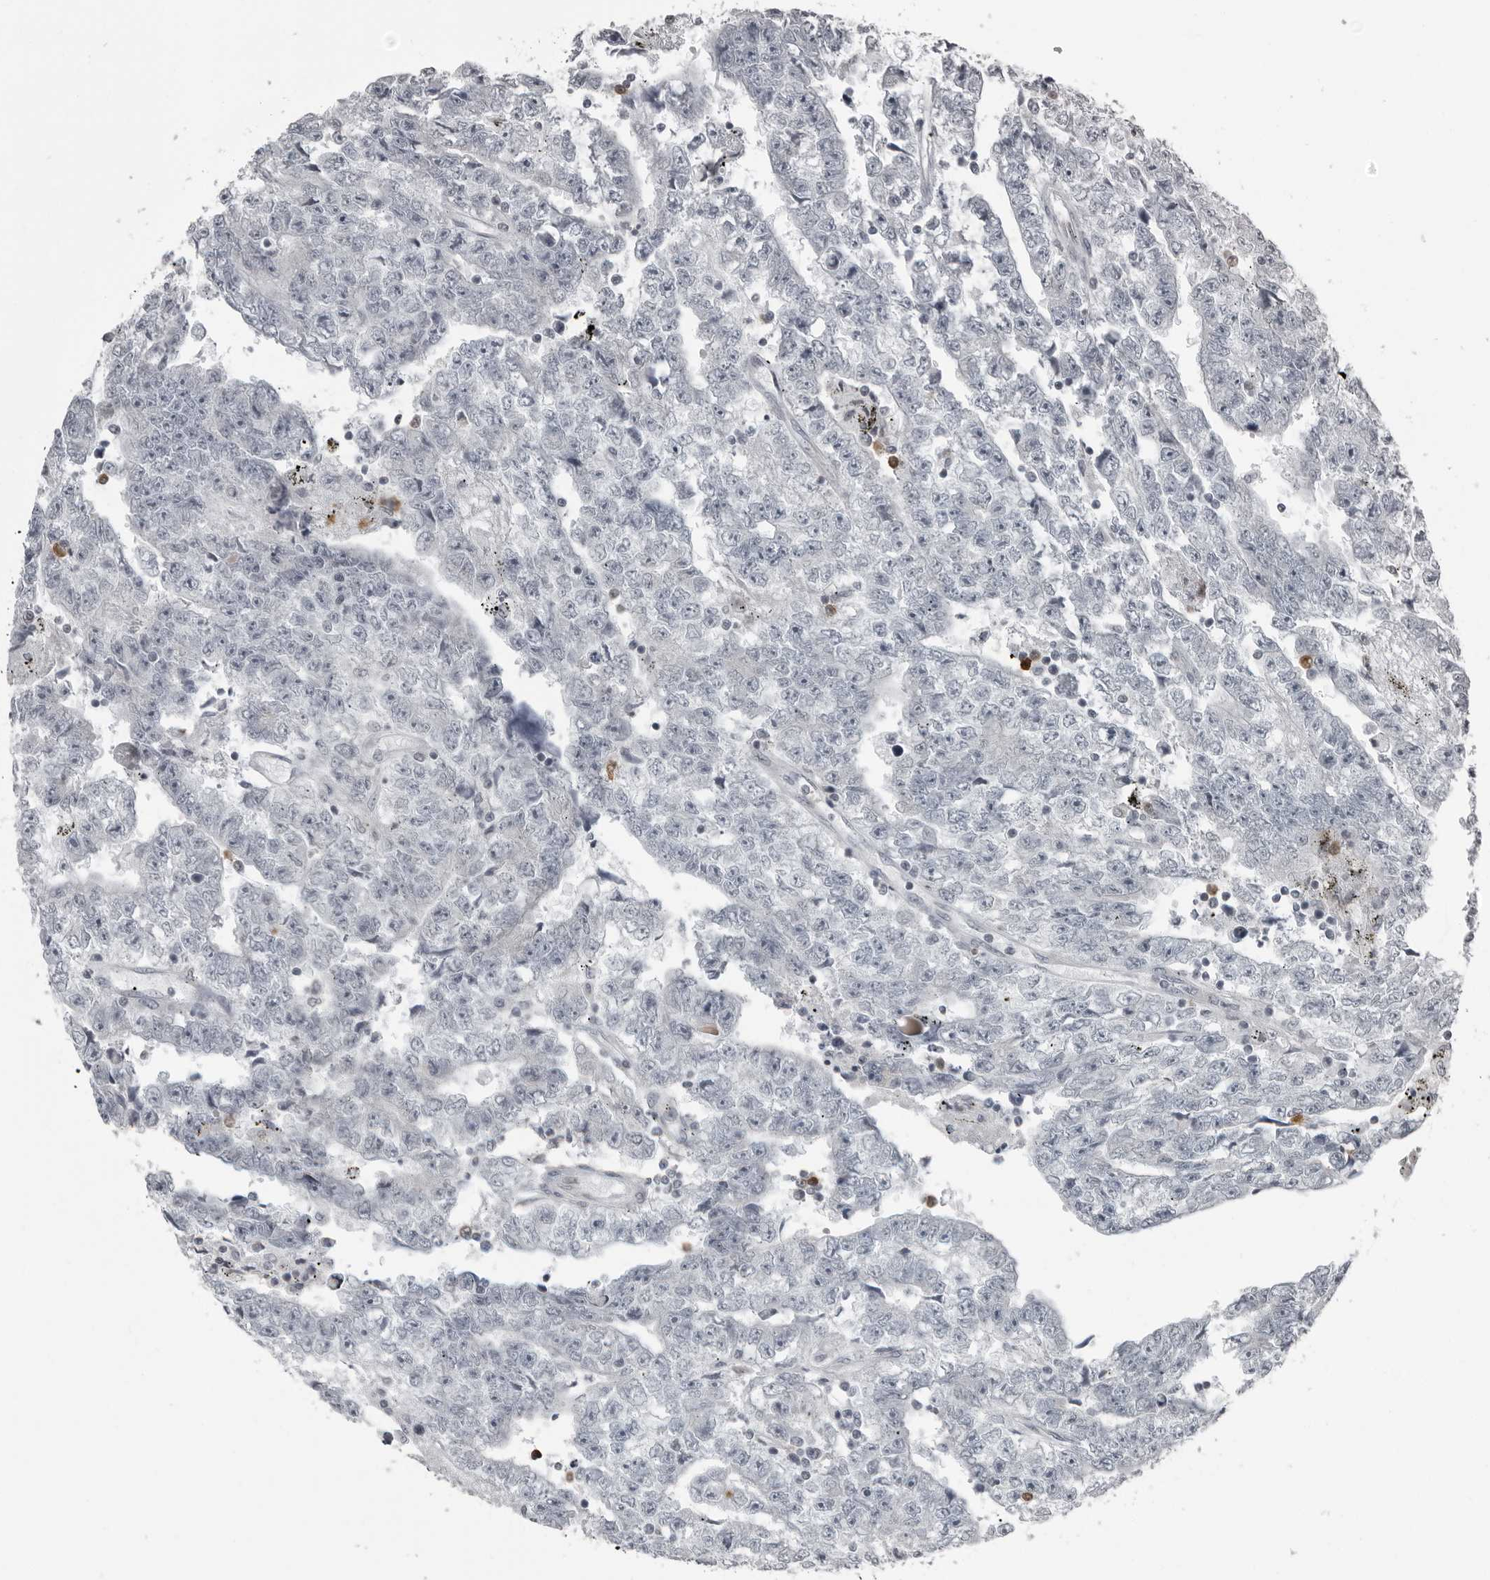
{"staining": {"intensity": "negative", "quantity": "none", "location": "none"}, "tissue": "testis cancer", "cell_type": "Tumor cells", "image_type": "cancer", "snomed": [{"axis": "morphology", "description": "Carcinoma, Embryonal, NOS"}, {"axis": "topography", "description": "Testis"}], "caption": "DAB immunohistochemical staining of testis embryonal carcinoma displays no significant positivity in tumor cells.", "gene": "RTCA", "patient": {"sex": "male", "age": 25}}